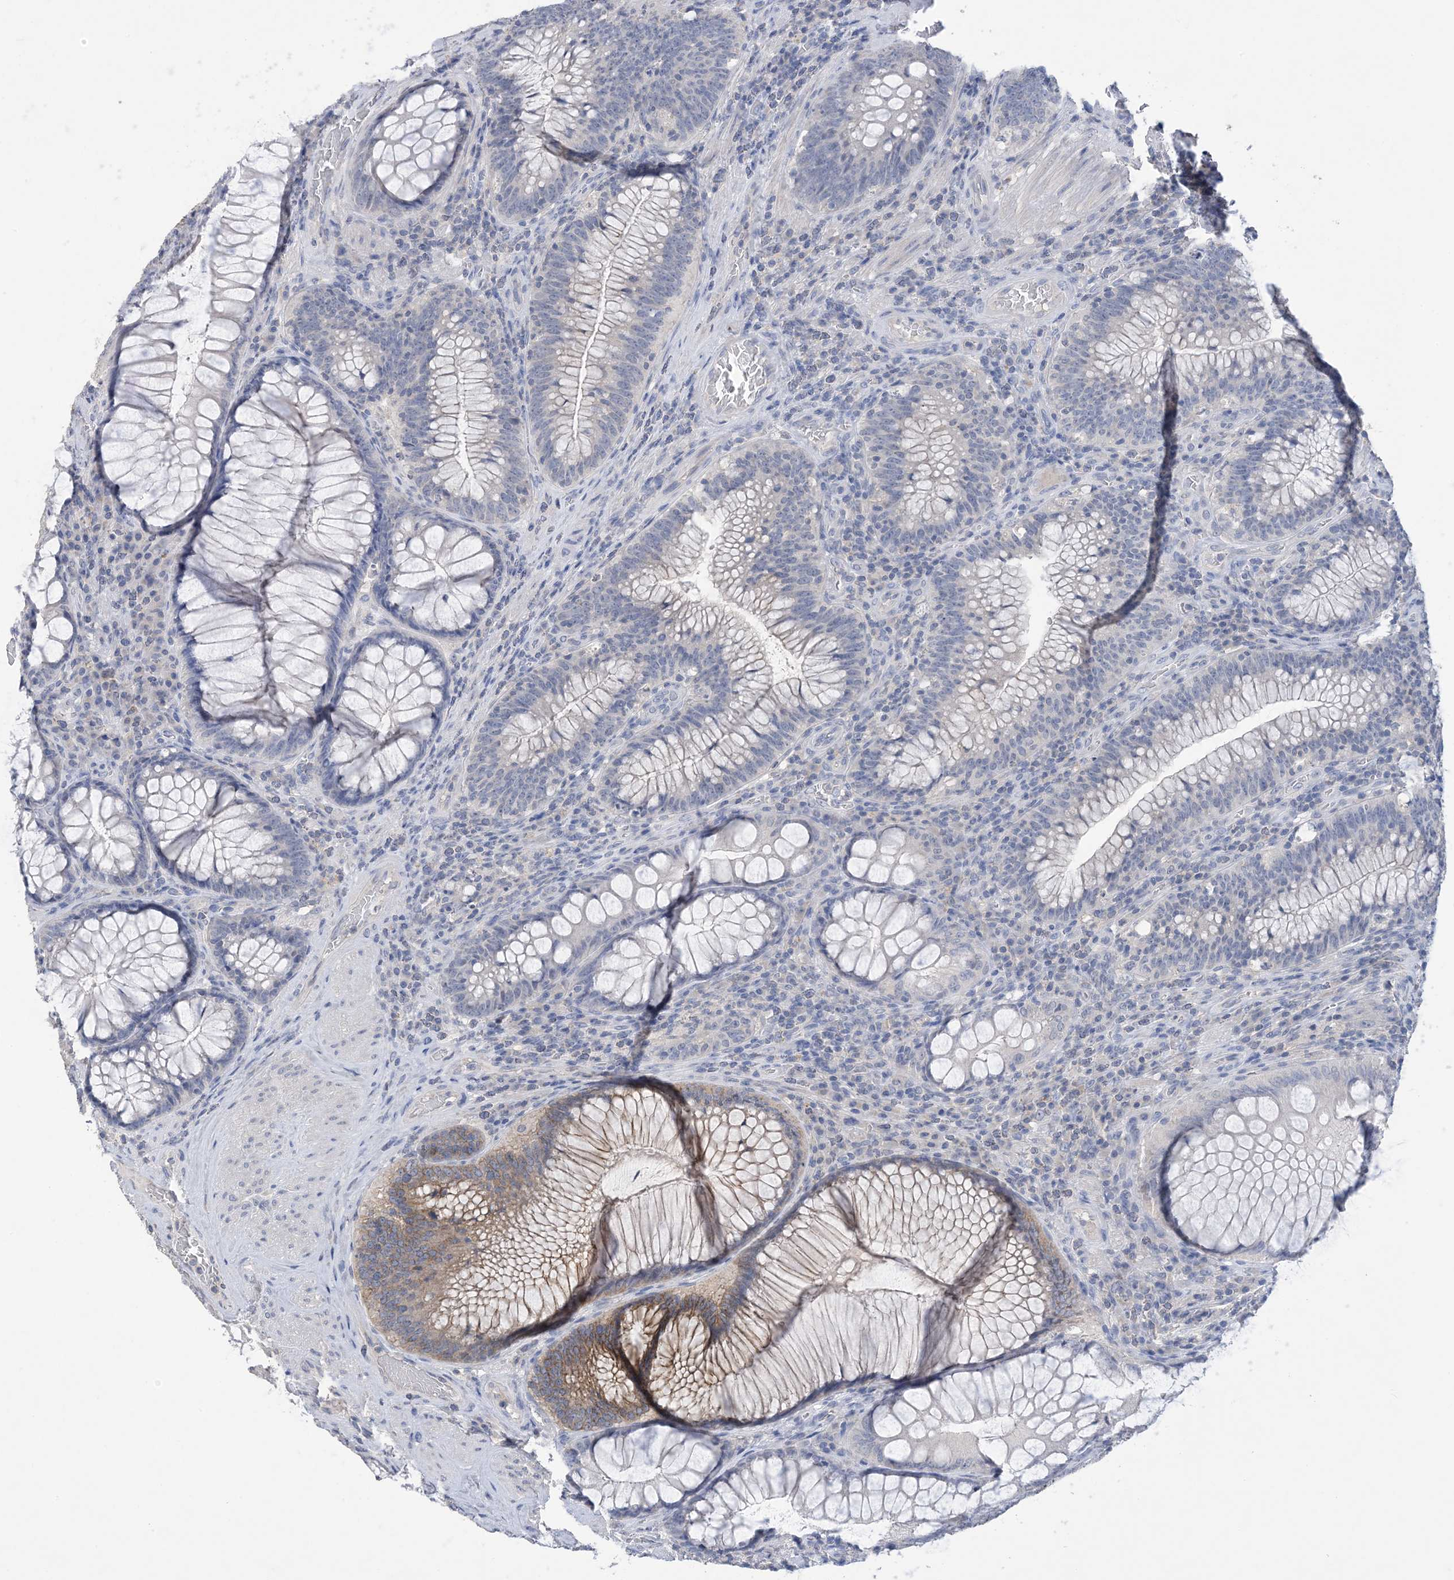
{"staining": {"intensity": "negative", "quantity": "none", "location": "none"}, "tissue": "colorectal cancer", "cell_type": "Tumor cells", "image_type": "cancer", "snomed": [{"axis": "morphology", "description": "Normal tissue, NOS"}, {"axis": "topography", "description": "Colon"}], "caption": "Tumor cells show no significant protein expression in colorectal cancer. (DAB (3,3'-diaminobenzidine) immunohistochemistry (IHC) with hematoxylin counter stain).", "gene": "DSC3", "patient": {"sex": "female", "age": 82}}